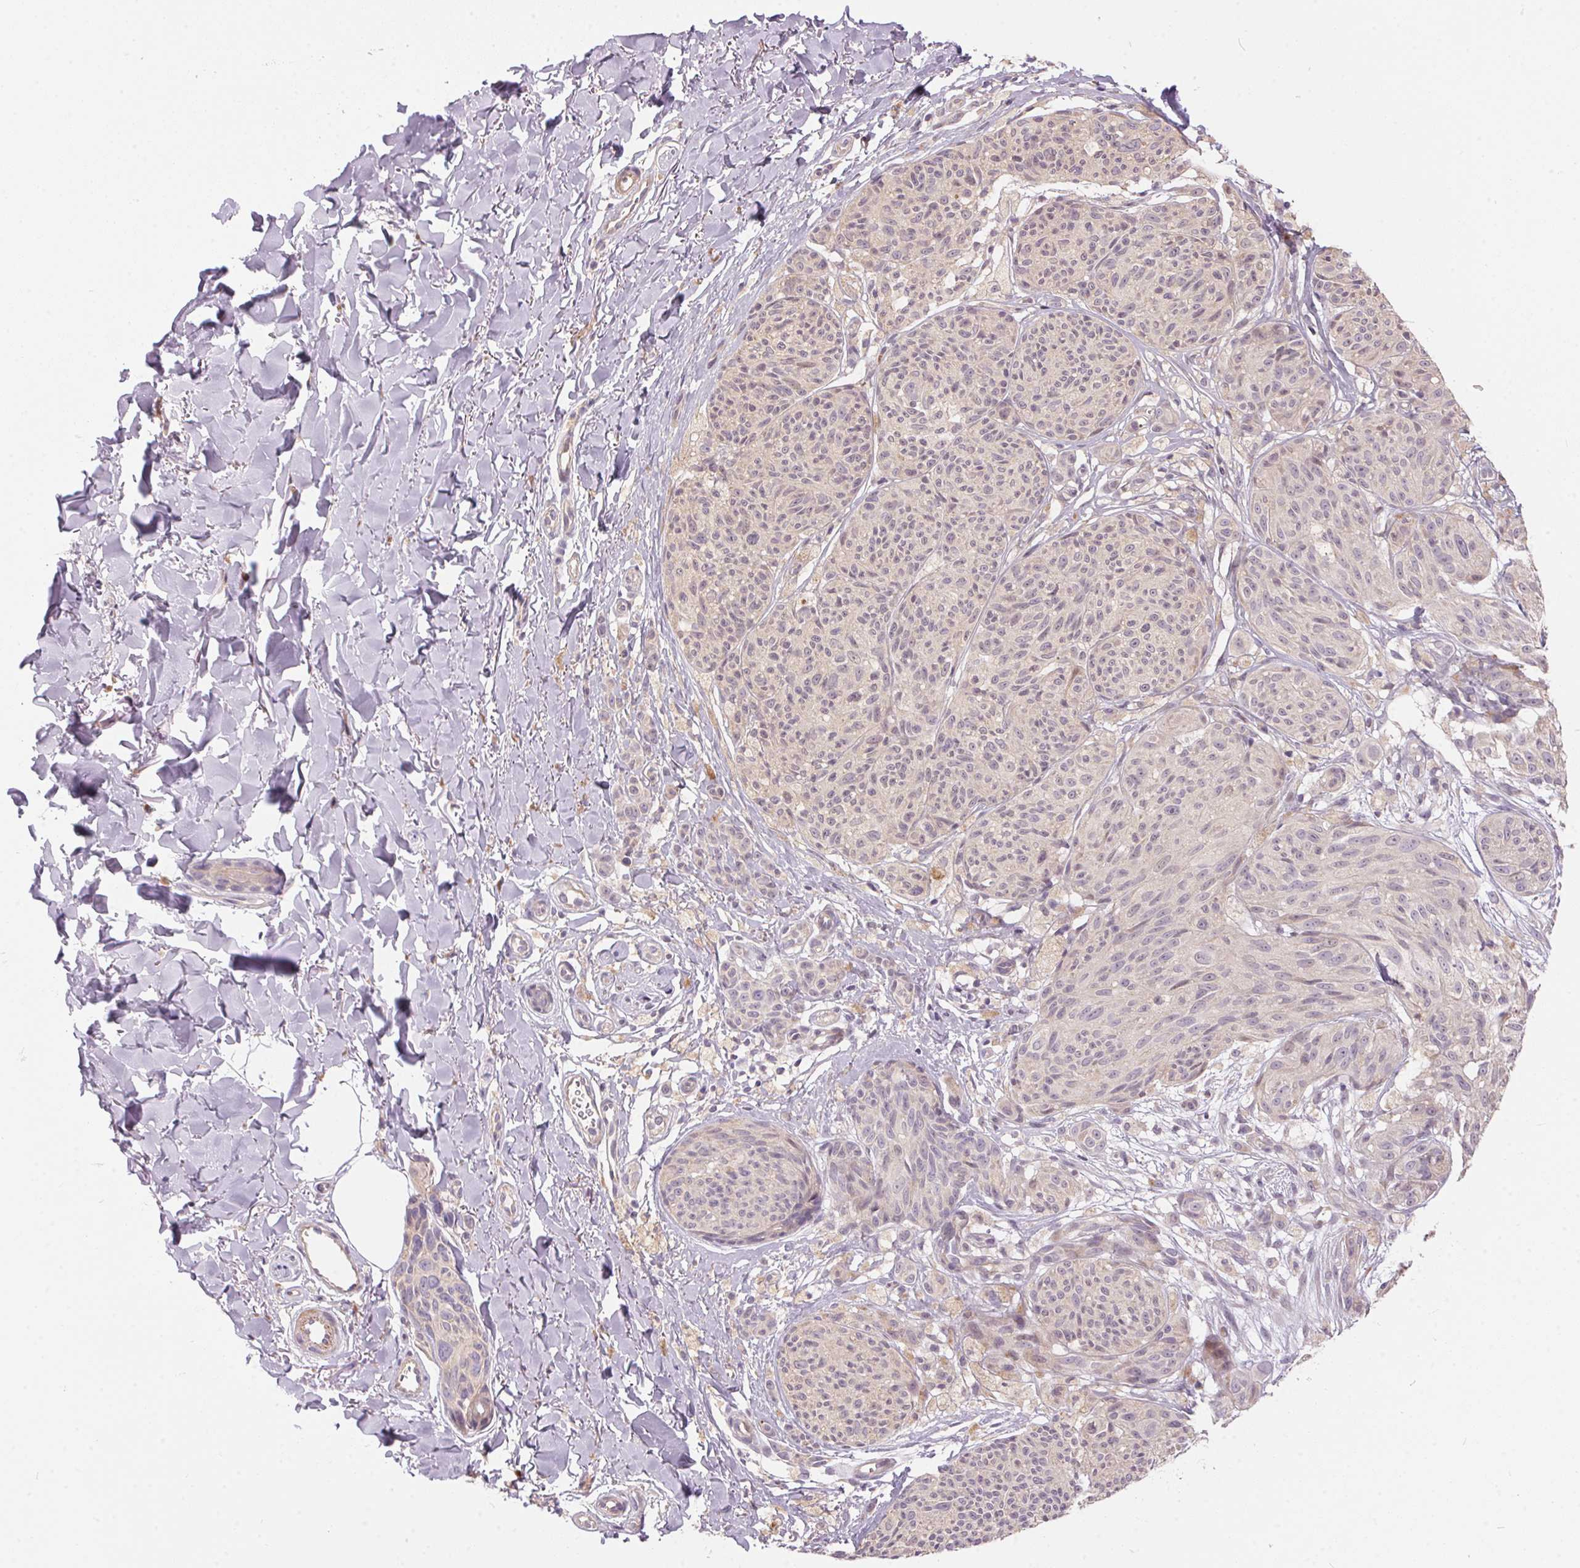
{"staining": {"intensity": "negative", "quantity": "none", "location": "none"}, "tissue": "melanoma", "cell_type": "Tumor cells", "image_type": "cancer", "snomed": [{"axis": "morphology", "description": "Malignant melanoma, NOS"}, {"axis": "topography", "description": "Skin"}], "caption": "Melanoma was stained to show a protein in brown. There is no significant staining in tumor cells.", "gene": "UNC13B", "patient": {"sex": "female", "age": 87}}